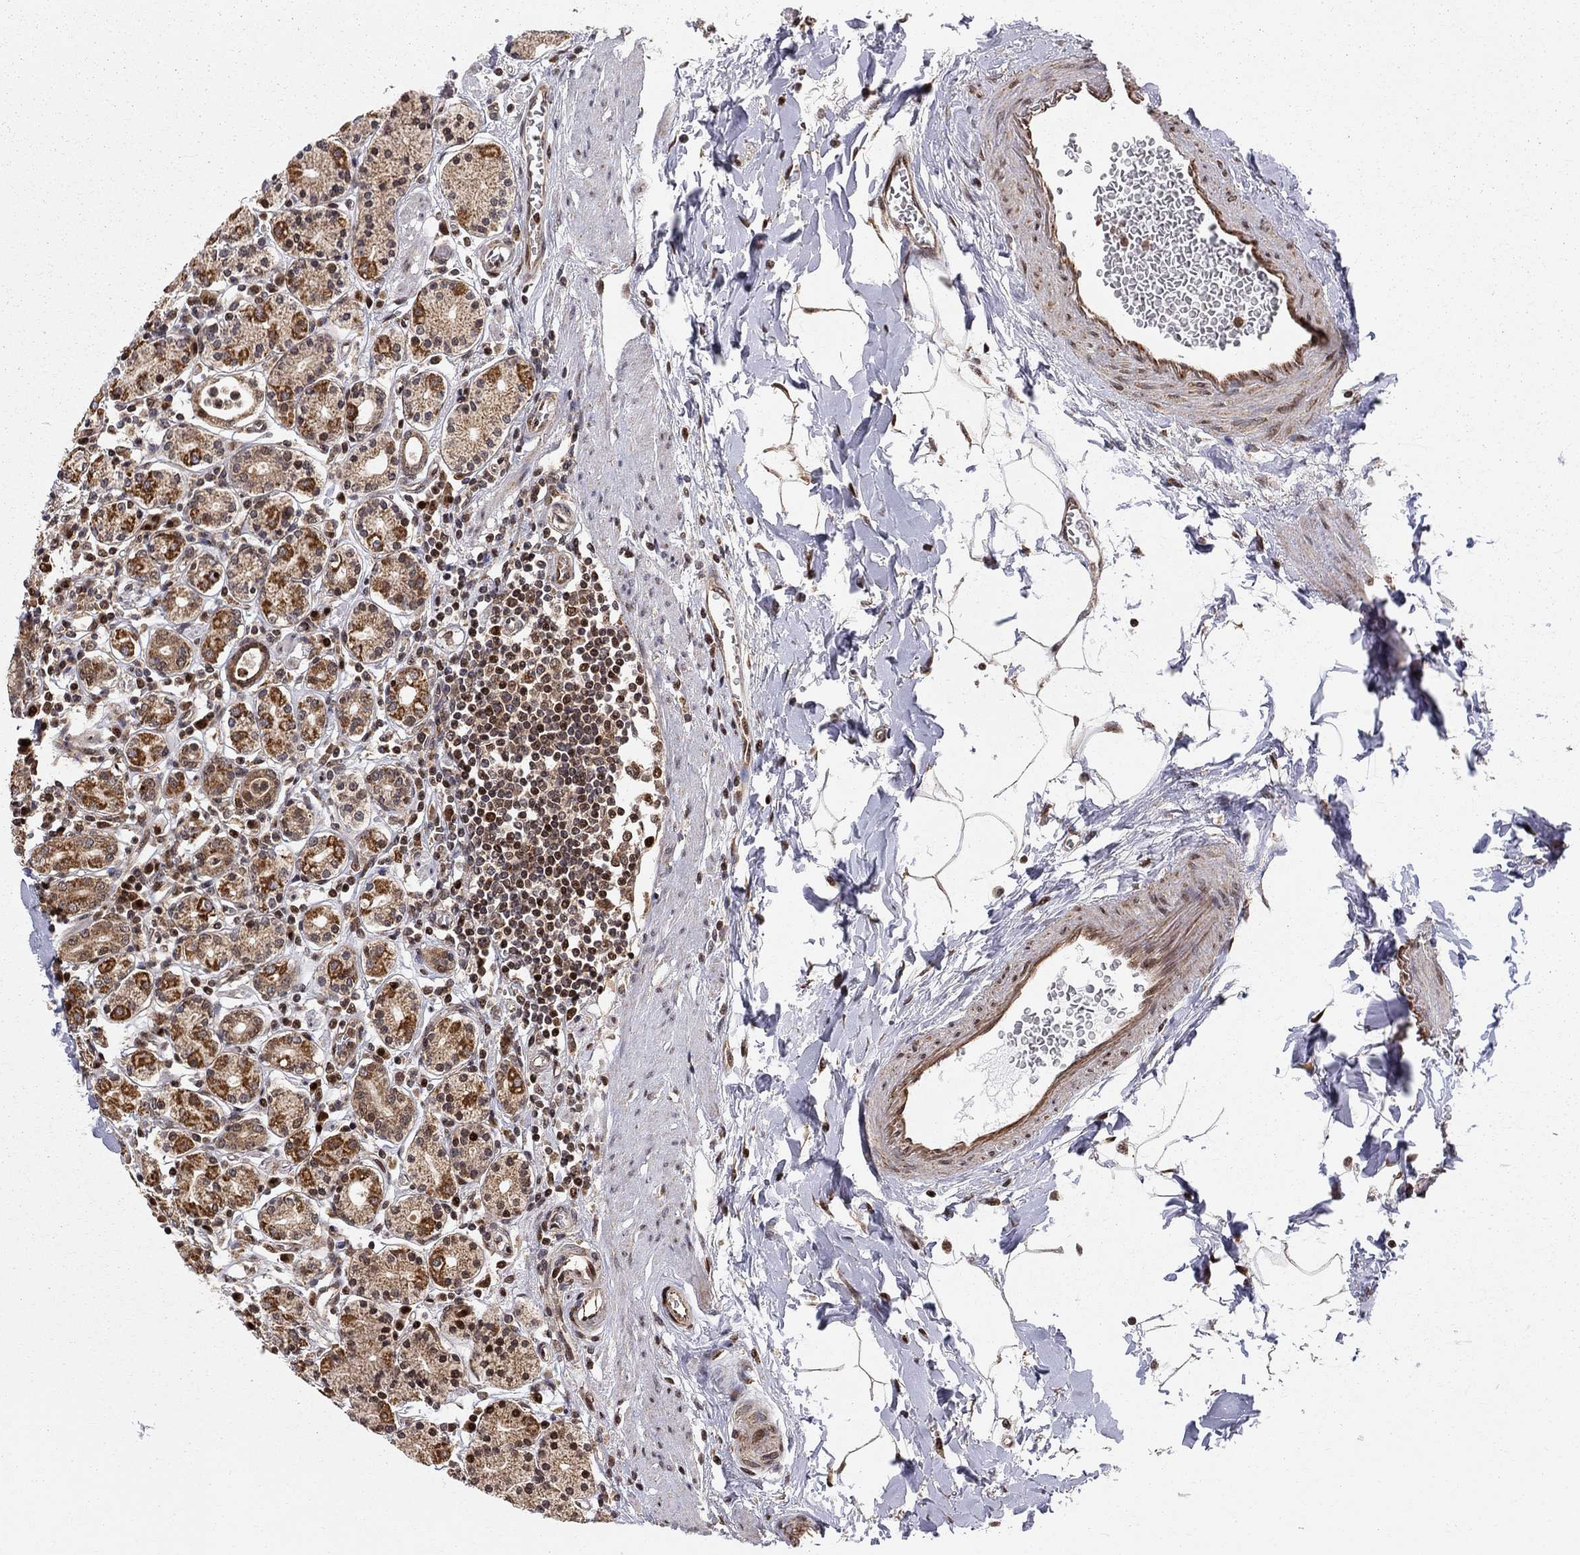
{"staining": {"intensity": "strong", "quantity": "<25%", "location": "cytoplasmic/membranous,nuclear"}, "tissue": "stomach", "cell_type": "Glandular cells", "image_type": "normal", "snomed": [{"axis": "morphology", "description": "Normal tissue, NOS"}, {"axis": "topography", "description": "Stomach, upper"}, {"axis": "topography", "description": "Stomach"}], "caption": "Stomach stained with a brown dye shows strong cytoplasmic/membranous,nuclear positive expression in approximately <25% of glandular cells.", "gene": "ELOB", "patient": {"sex": "male", "age": 62}}